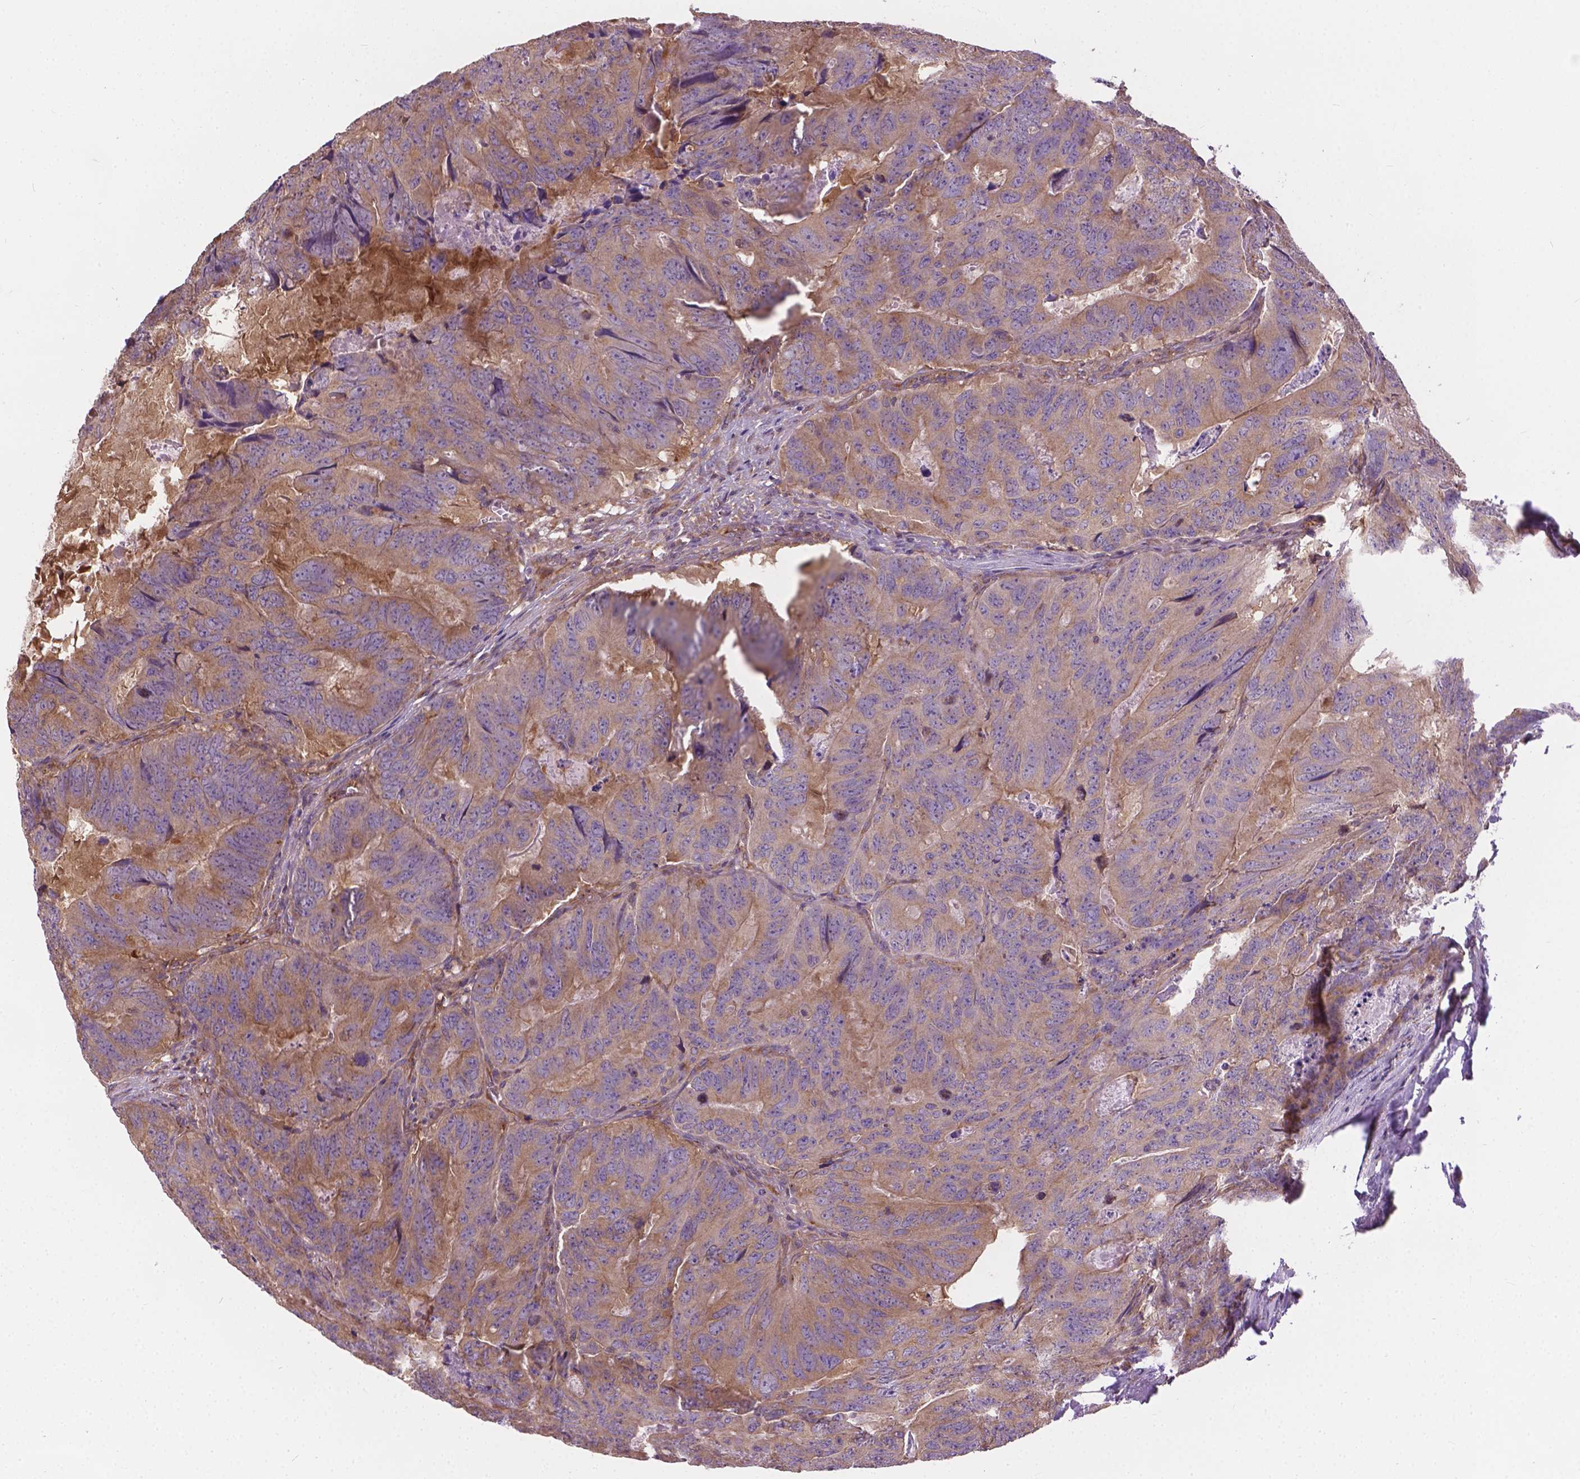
{"staining": {"intensity": "weak", "quantity": ">75%", "location": "cytoplasmic/membranous"}, "tissue": "colorectal cancer", "cell_type": "Tumor cells", "image_type": "cancer", "snomed": [{"axis": "morphology", "description": "Adenocarcinoma, NOS"}, {"axis": "topography", "description": "Colon"}], "caption": "About >75% of tumor cells in human adenocarcinoma (colorectal) reveal weak cytoplasmic/membranous protein staining as visualized by brown immunohistochemical staining.", "gene": "MZT1", "patient": {"sex": "male", "age": 79}}